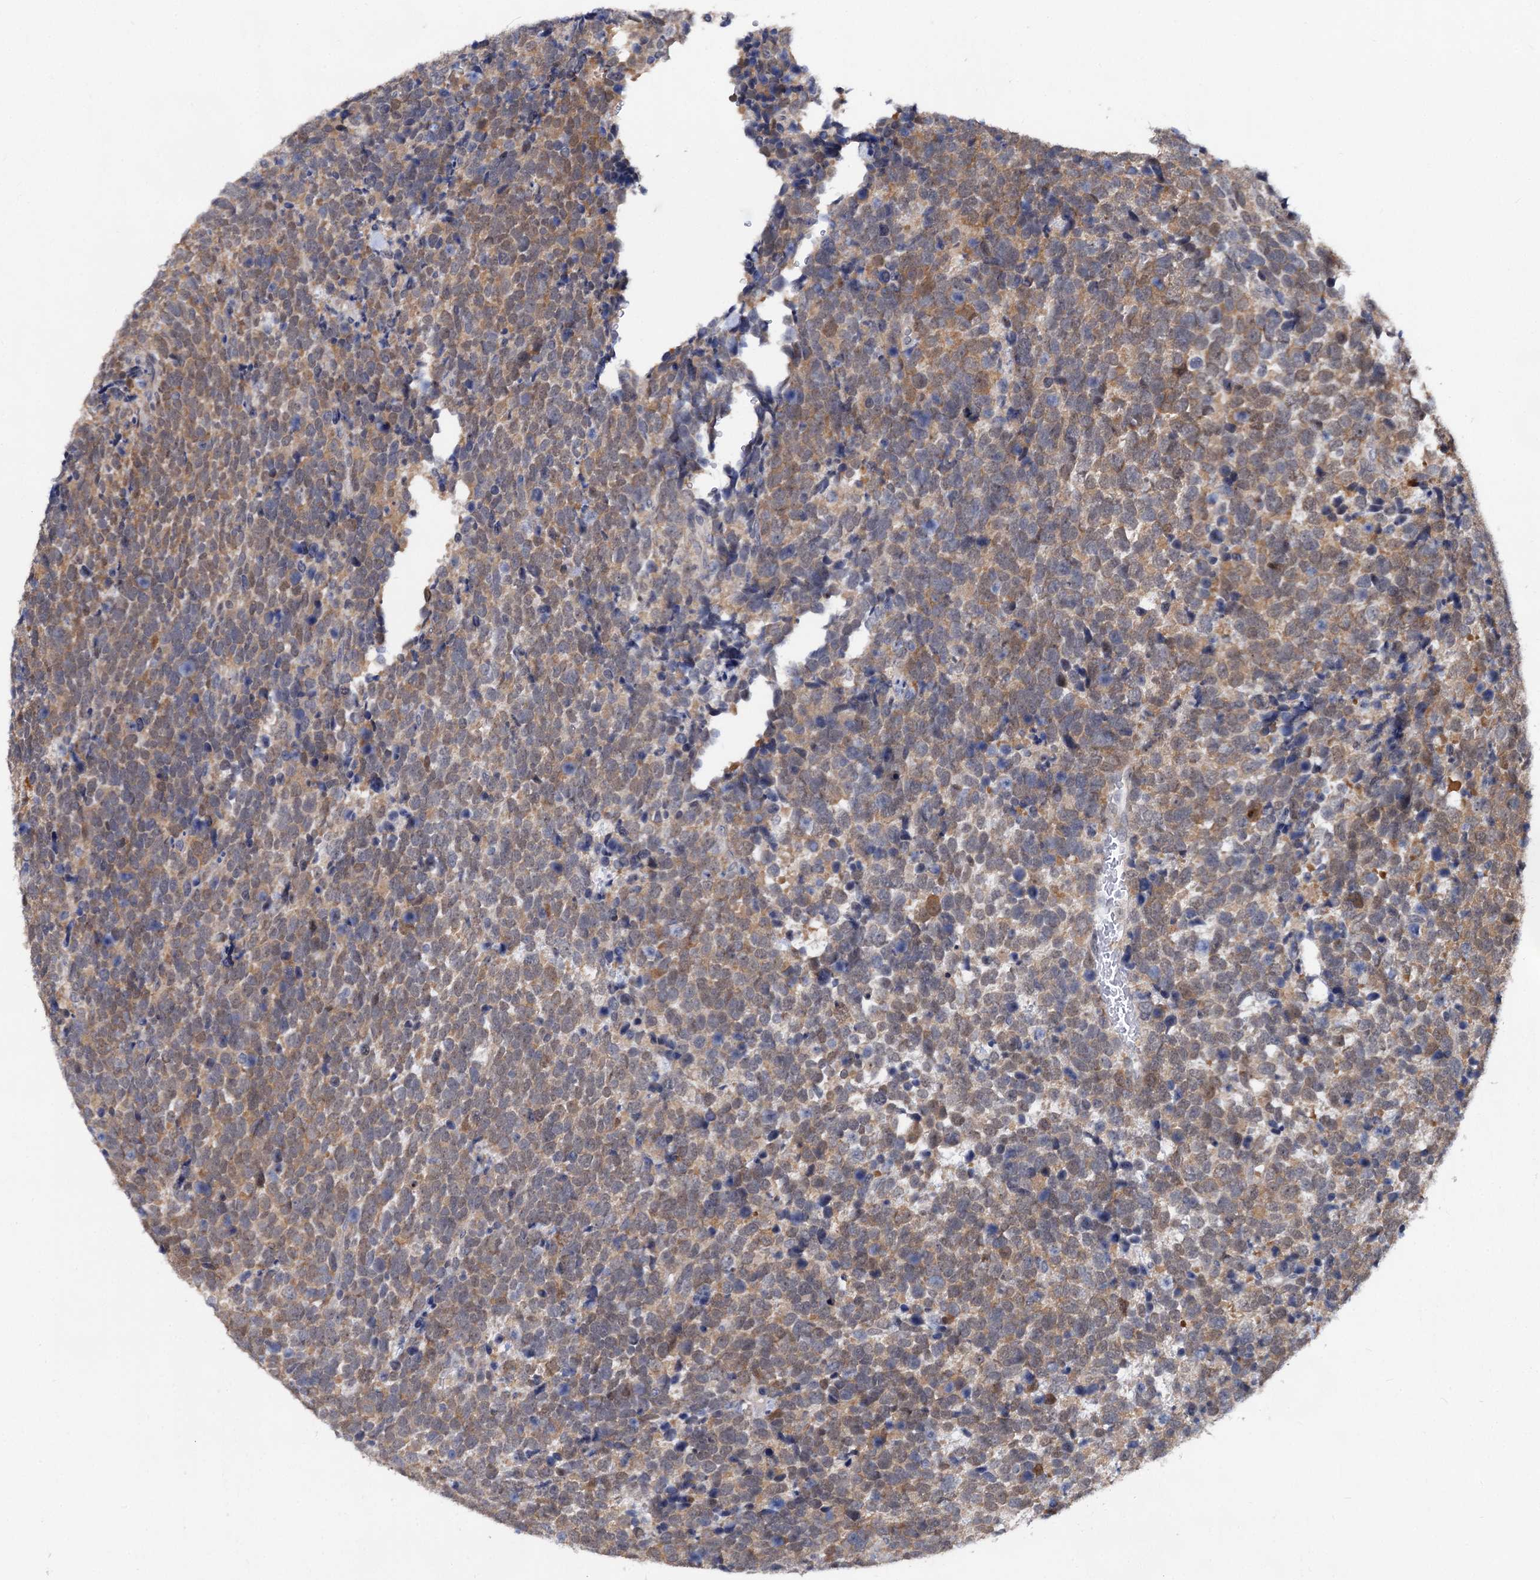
{"staining": {"intensity": "moderate", "quantity": ">75%", "location": "cytoplasmic/membranous,nuclear"}, "tissue": "urothelial cancer", "cell_type": "Tumor cells", "image_type": "cancer", "snomed": [{"axis": "morphology", "description": "Urothelial carcinoma, High grade"}, {"axis": "topography", "description": "Urinary bladder"}], "caption": "This image demonstrates IHC staining of human urothelial cancer, with medium moderate cytoplasmic/membranous and nuclear staining in approximately >75% of tumor cells.", "gene": "CAPRIN2", "patient": {"sex": "female", "age": 82}}